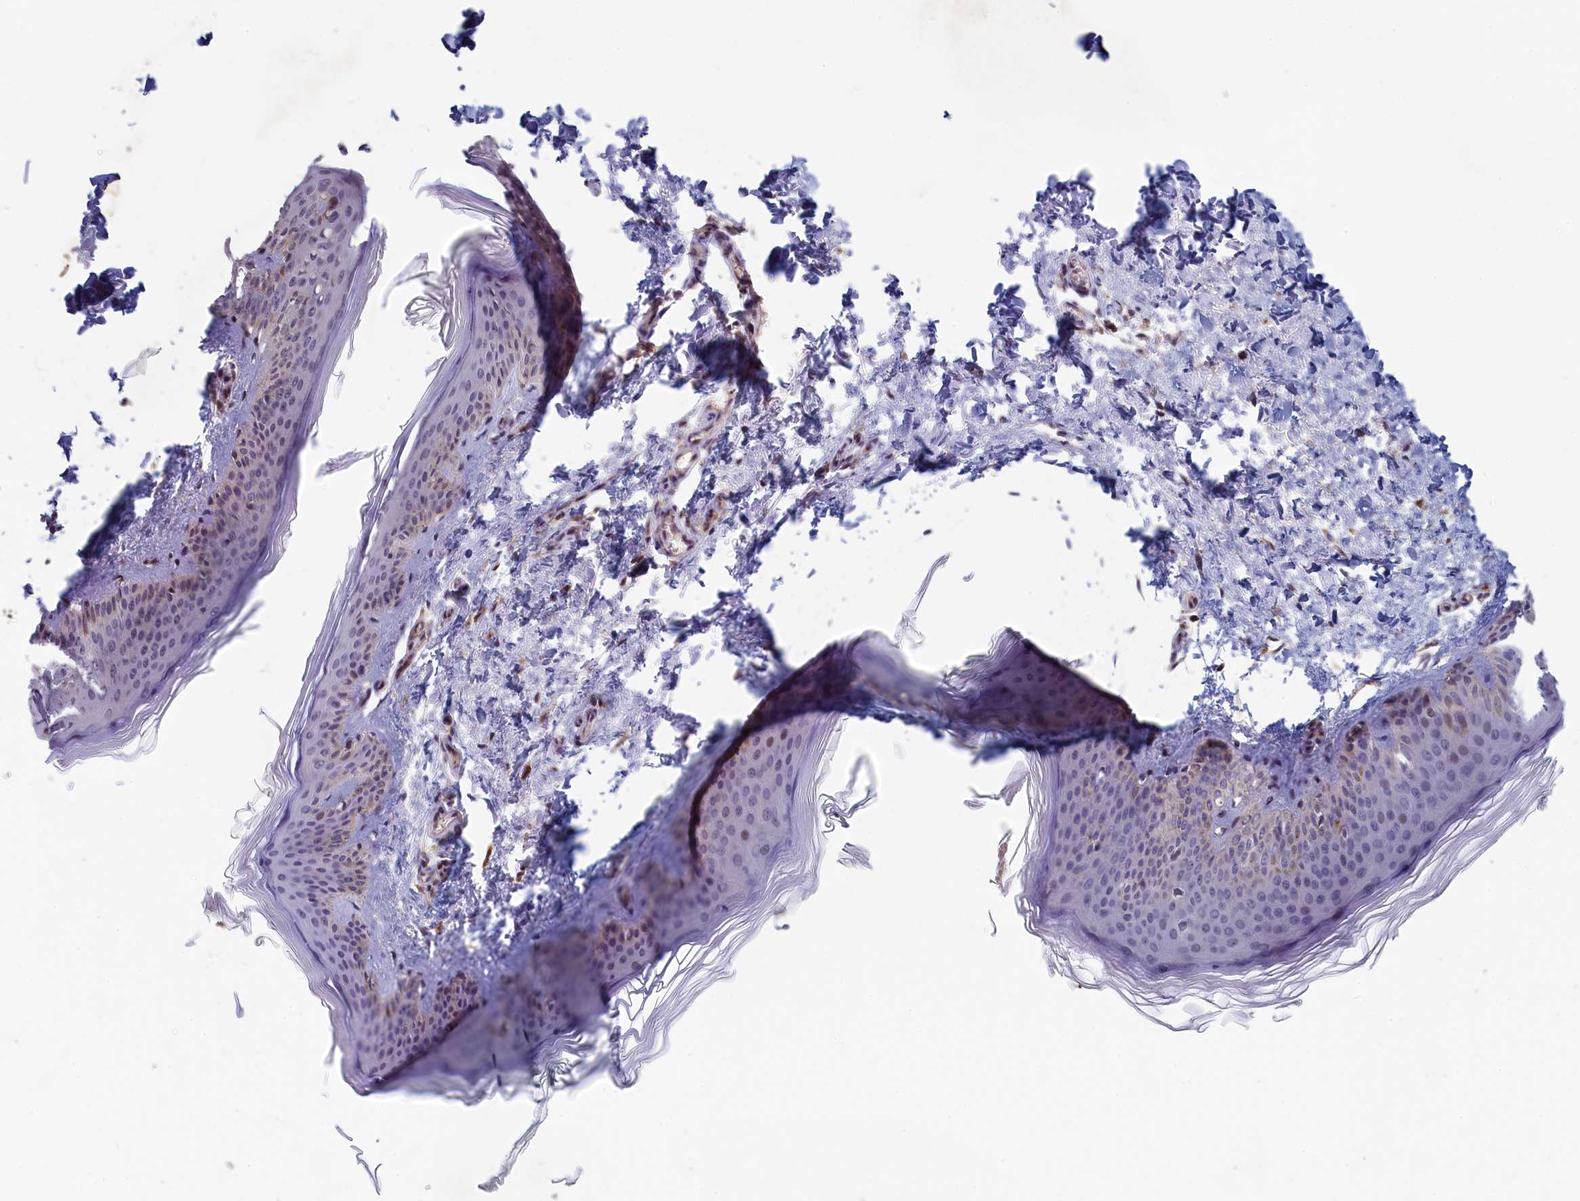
{"staining": {"intensity": "moderate", "quantity": "25%-75%", "location": "cytoplasmic/membranous"}, "tissue": "skin", "cell_type": "Fibroblasts", "image_type": "normal", "snomed": [{"axis": "morphology", "description": "Normal tissue, NOS"}, {"axis": "topography", "description": "Skin"}], "caption": "Protein staining by immunohistochemistry shows moderate cytoplasmic/membranous expression in about 25%-75% of fibroblasts in unremarkable skin.", "gene": "NUBP2", "patient": {"sex": "female", "age": 27}}